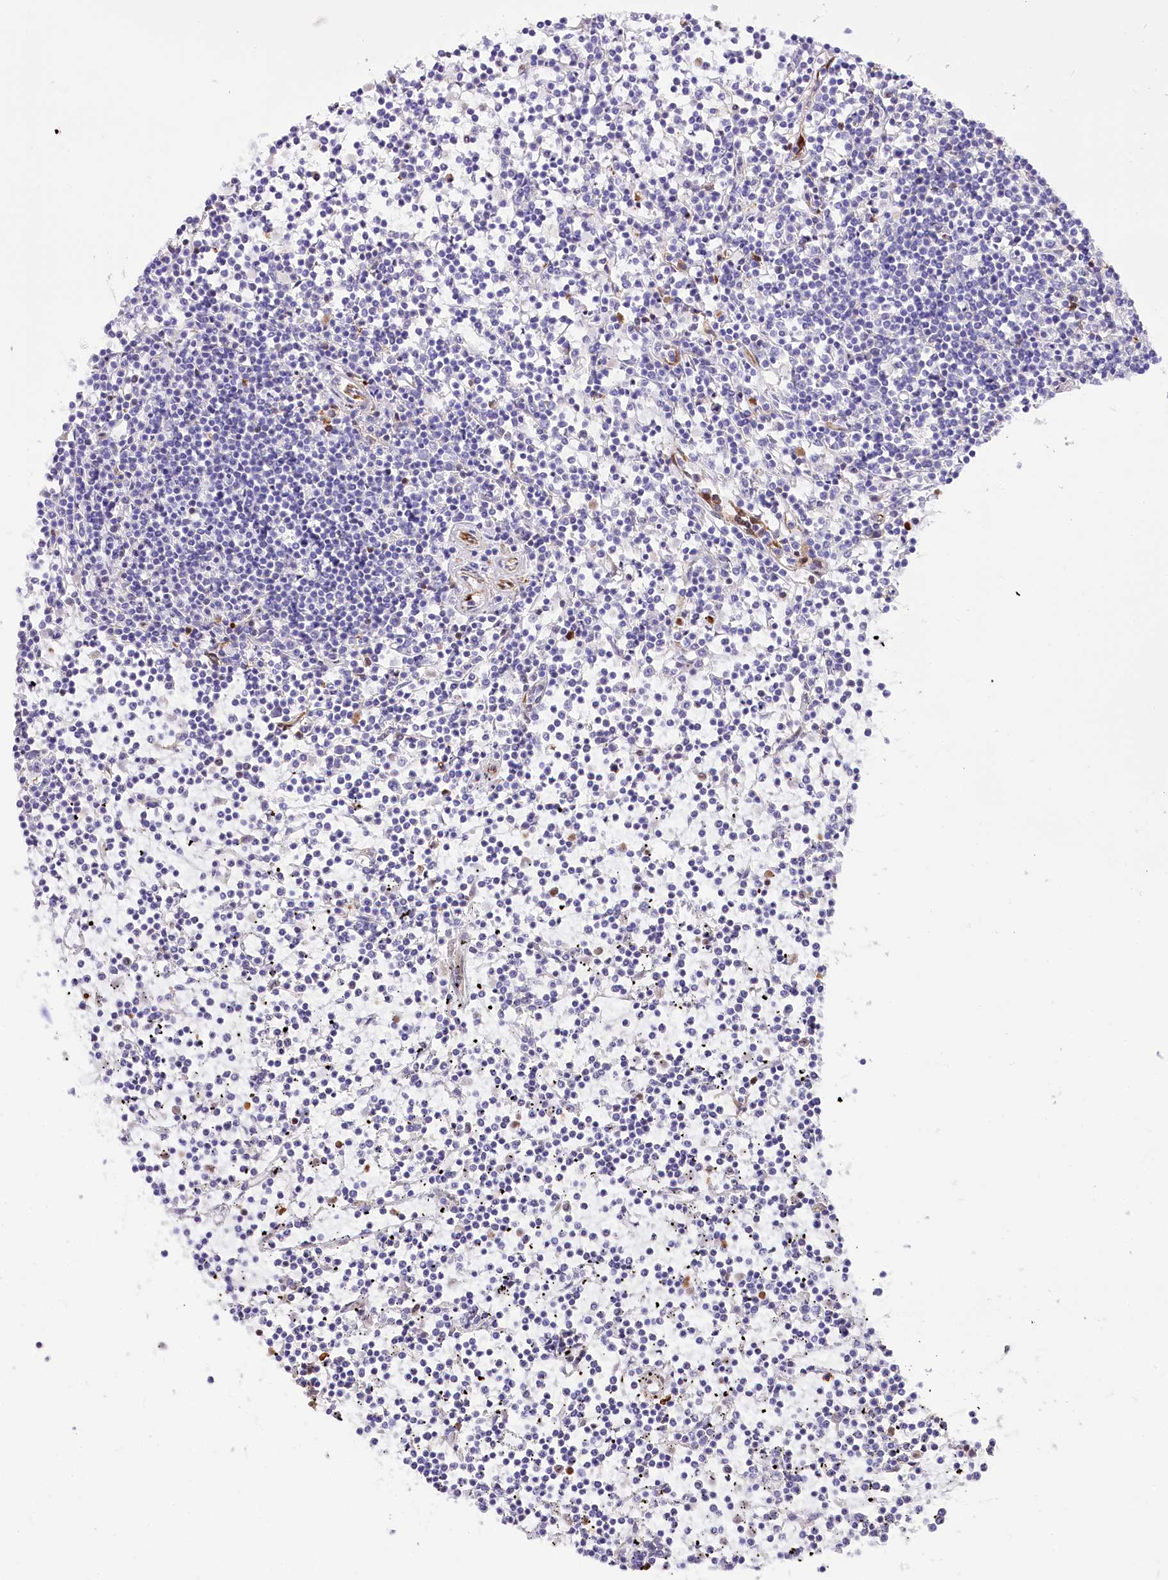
{"staining": {"intensity": "negative", "quantity": "none", "location": "none"}, "tissue": "lymphoma", "cell_type": "Tumor cells", "image_type": "cancer", "snomed": [{"axis": "morphology", "description": "Malignant lymphoma, non-Hodgkin's type, Low grade"}, {"axis": "topography", "description": "Spleen"}], "caption": "Tumor cells are negative for protein expression in human lymphoma.", "gene": "PTMS", "patient": {"sex": "female", "age": 19}}